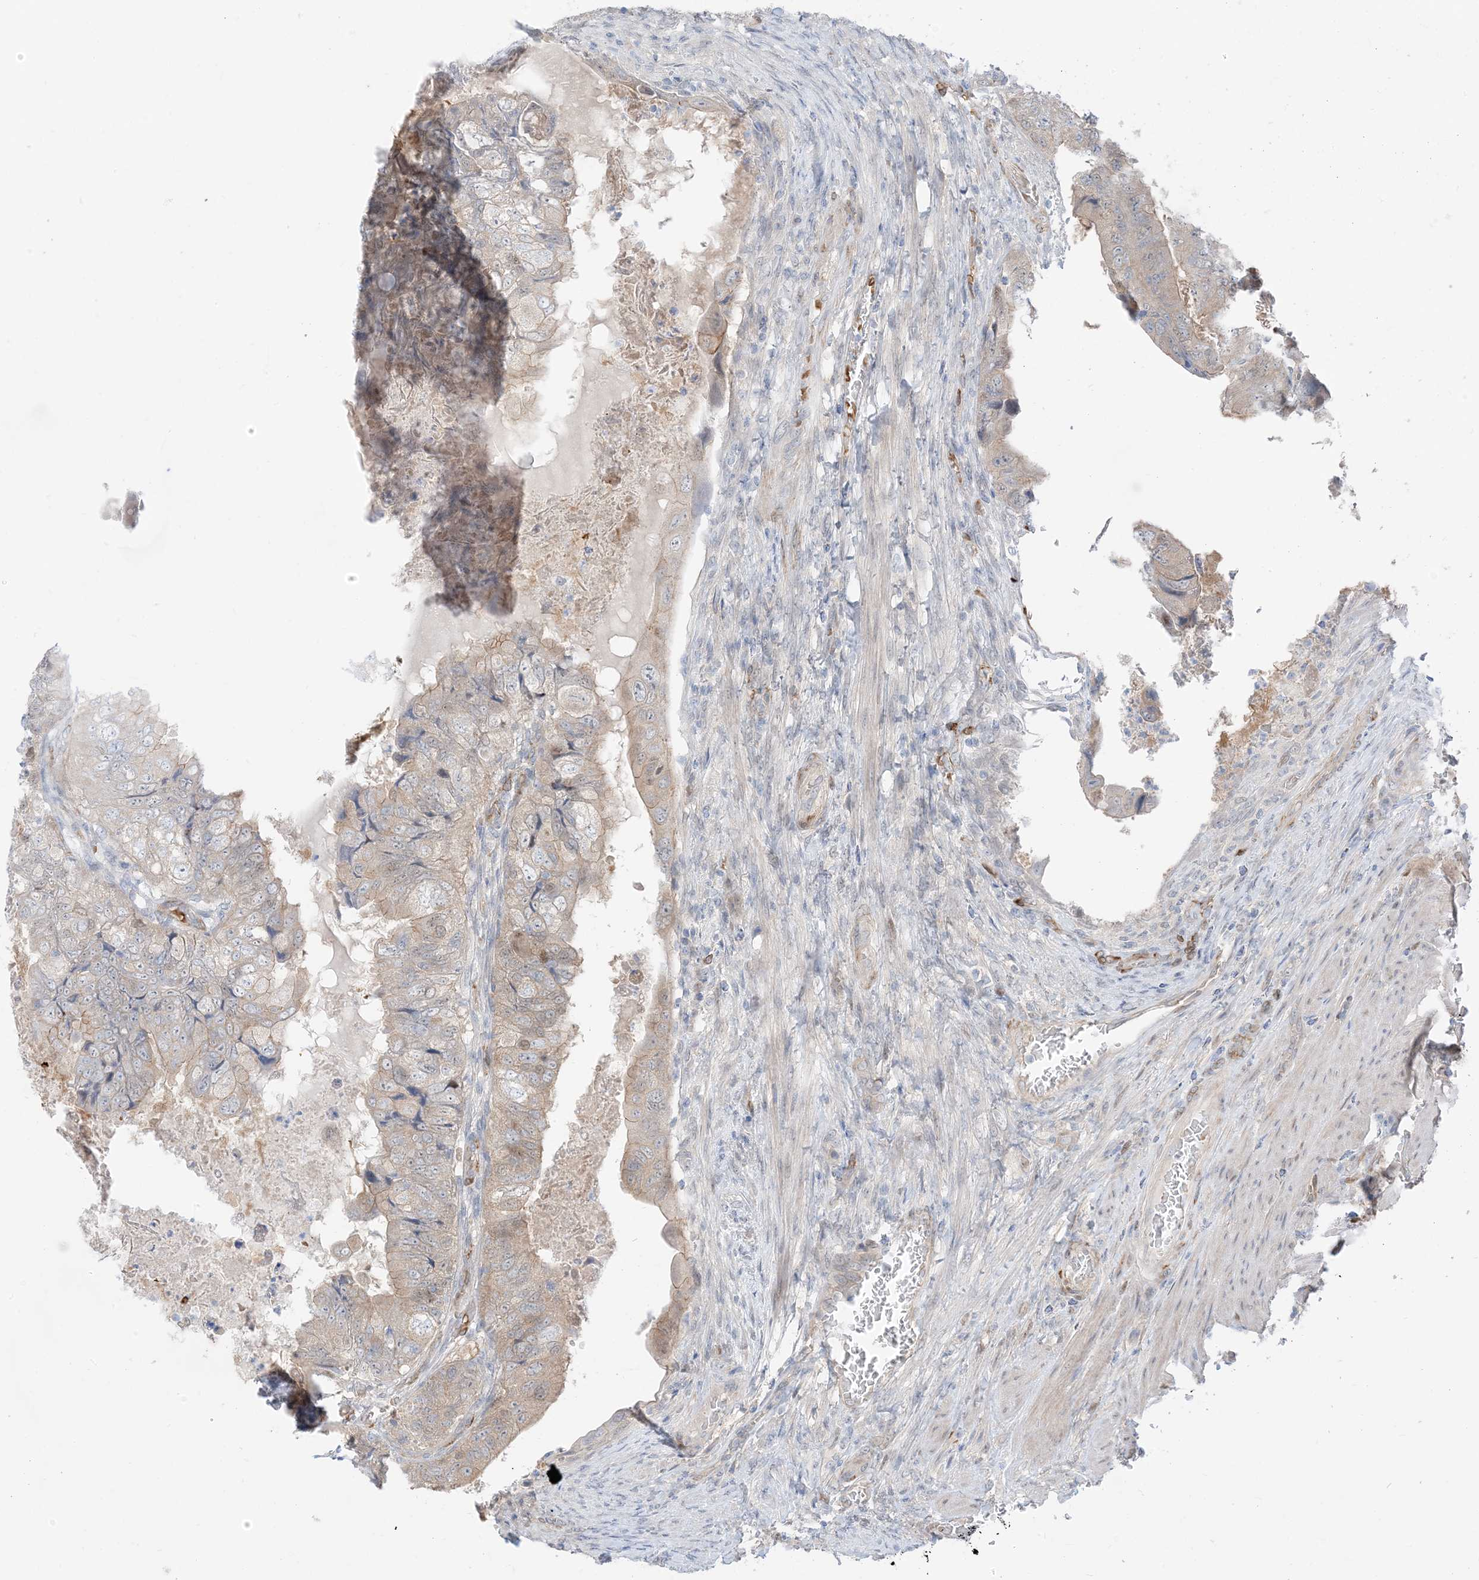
{"staining": {"intensity": "weak", "quantity": "<25%", "location": "cytoplasmic/membranous"}, "tissue": "colorectal cancer", "cell_type": "Tumor cells", "image_type": "cancer", "snomed": [{"axis": "morphology", "description": "Adenocarcinoma, NOS"}, {"axis": "topography", "description": "Rectum"}], "caption": "The immunohistochemistry micrograph has no significant staining in tumor cells of colorectal cancer tissue.", "gene": "RIN1", "patient": {"sex": "male", "age": 63}}